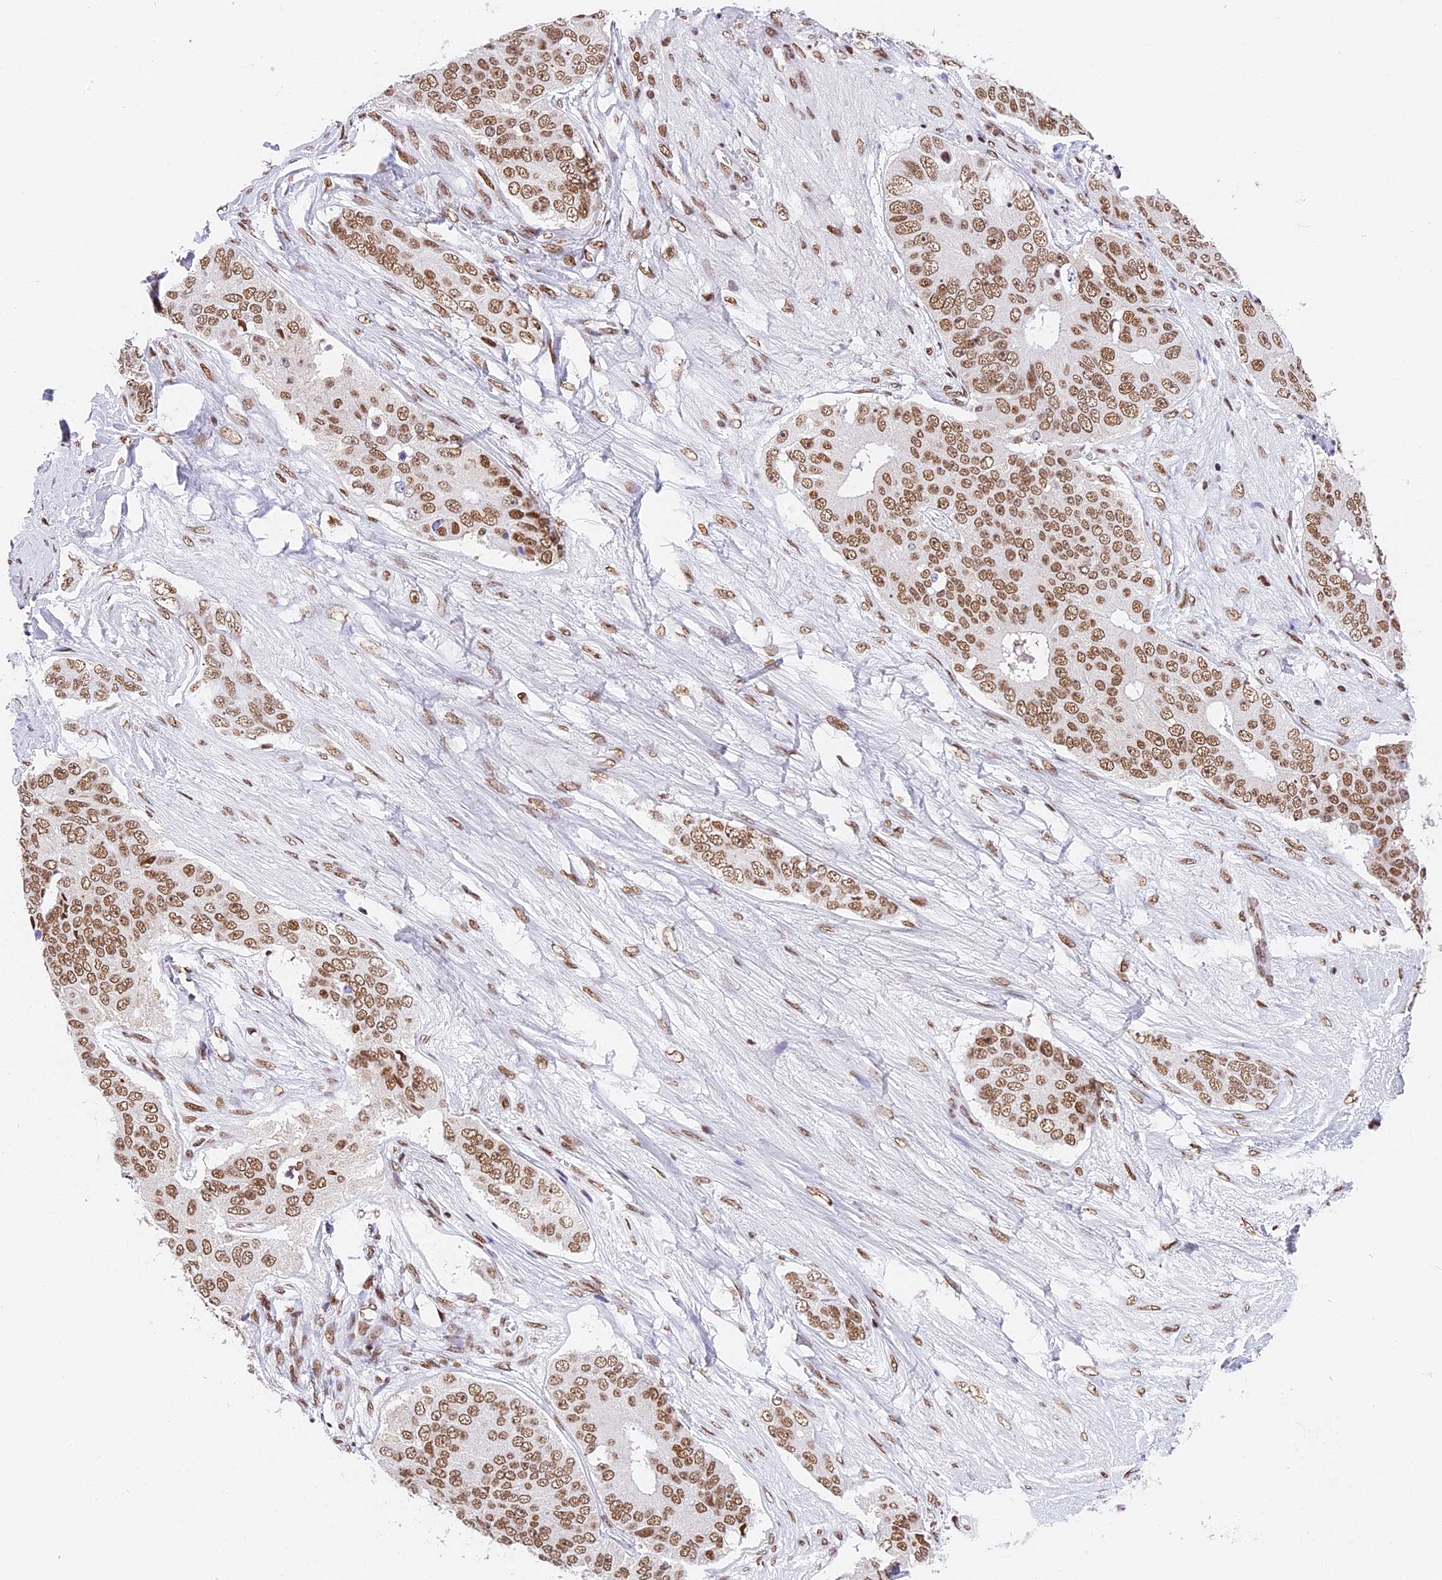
{"staining": {"intensity": "moderate", "quantity": ">75%", "location": "nuclear"}, "tissue": "ovarian cancer", "cell_type": "Tumor cells", "image_type": "cancer", "snomed": [{"axis": "morphology", "description": "Carcinoma, endometroid"}, {"axis": "topography", "description": "Ovary"}], "caption": "Immunohistochemical staining of ovarian cancer (endometroid carcinoma) reveals medium levels of moderate nuclear protein positivity in approximately >75% of tumor cells.", "gene": "SBNO1", "patient": {"sex": "female", "age": 51}}